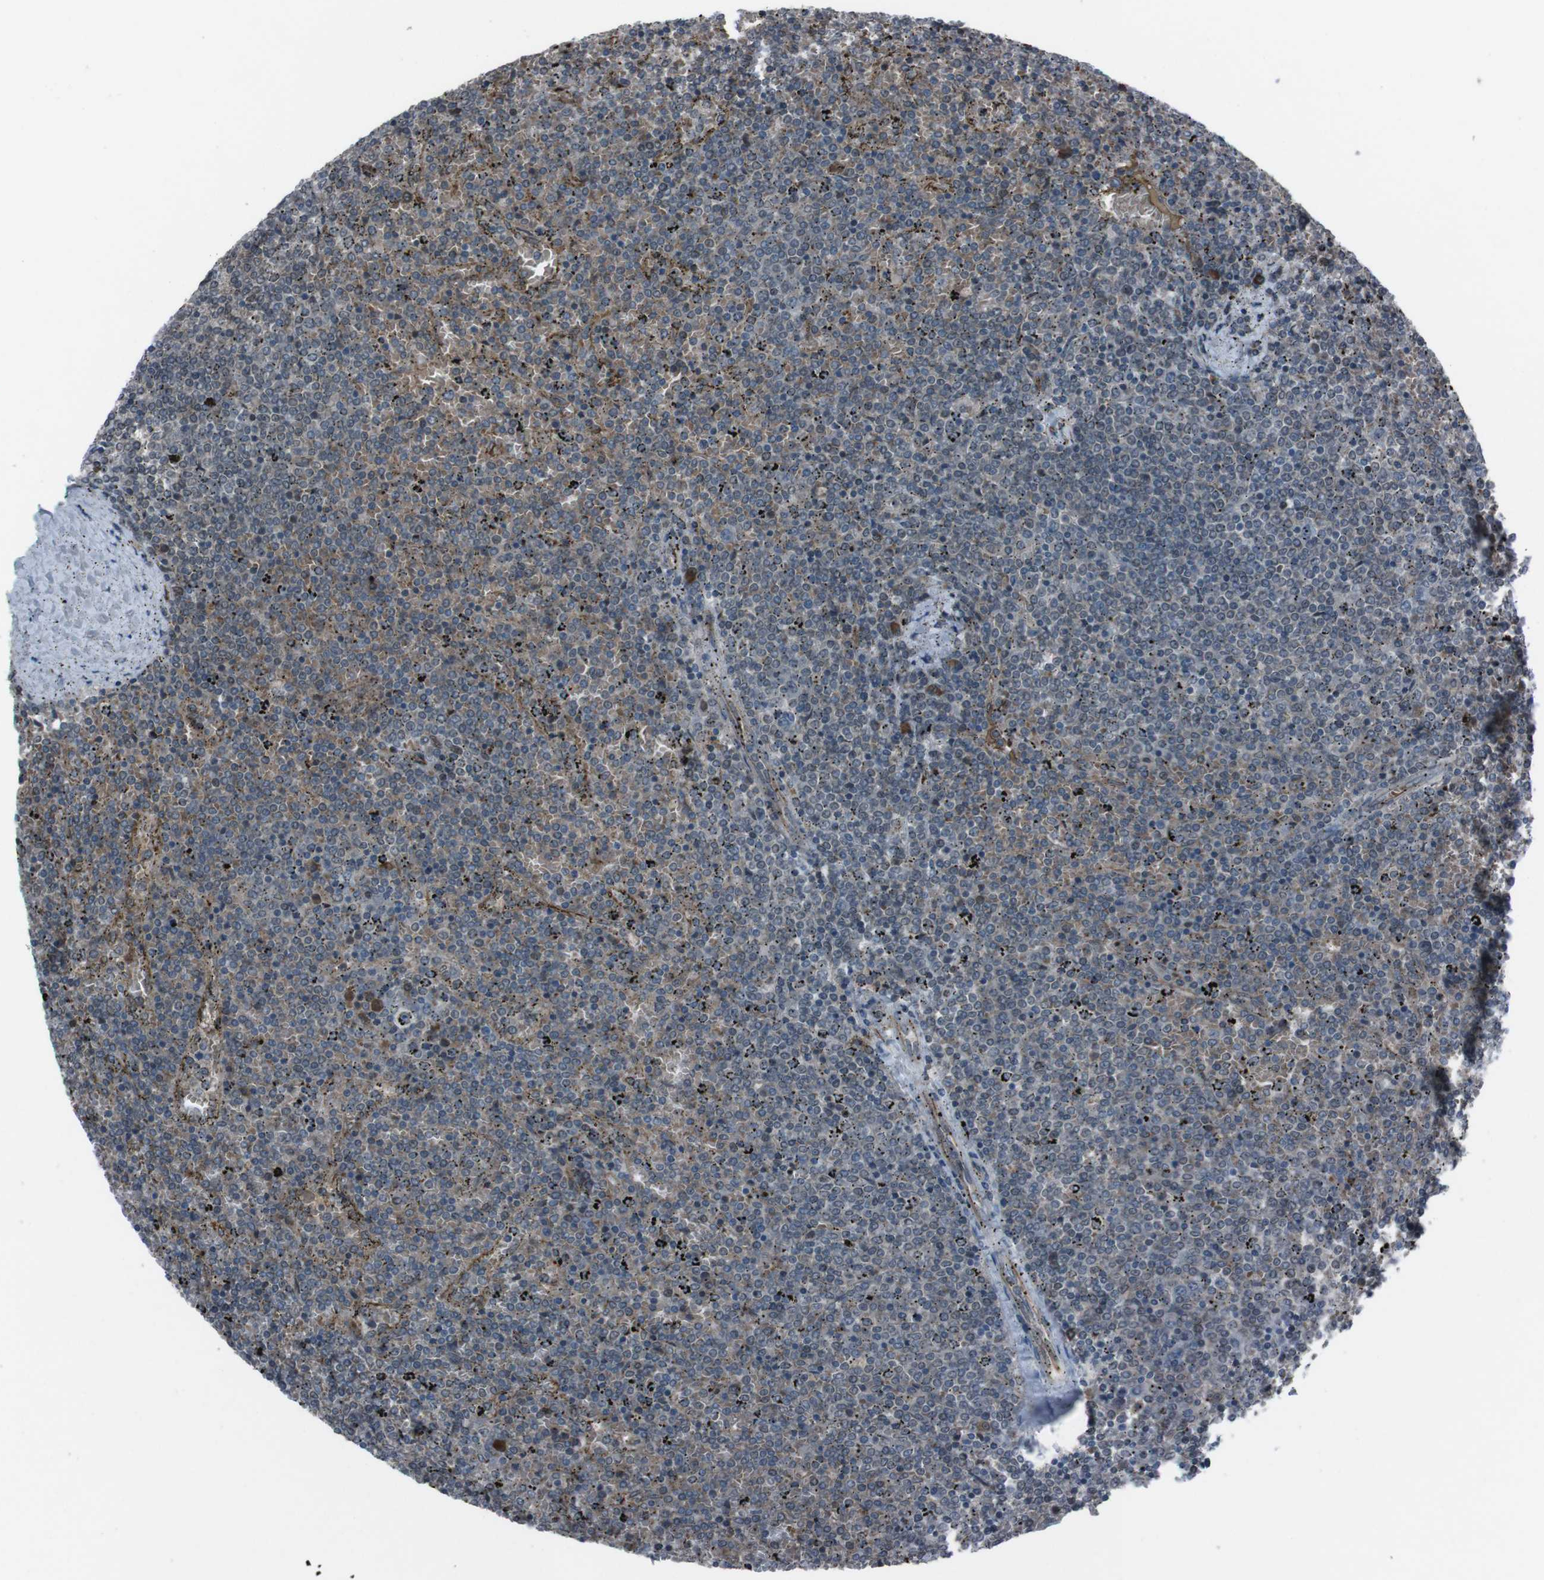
{"staining": {"intensity": "negative", "quantity": "none", "location": "none"}, "tissue": "lymphoma", "cell_type": "Tumor cells", "image_type": "cancer", "snomed": [{"axis": "morphology", "description": "Malignant lymphoma, non-Hodgkin's type, Low grade"}, {"axis": "topography", "description": "Spleen"}], "caption": "Immunohistochemistry micrograph of low-grade malignant lymphoma, non-Hodgkin's type stained for a protein (brown), which displays no expression in tumor cells.", "gene": "SS18L1", "patient": {"sex": "female", "age": 77}}